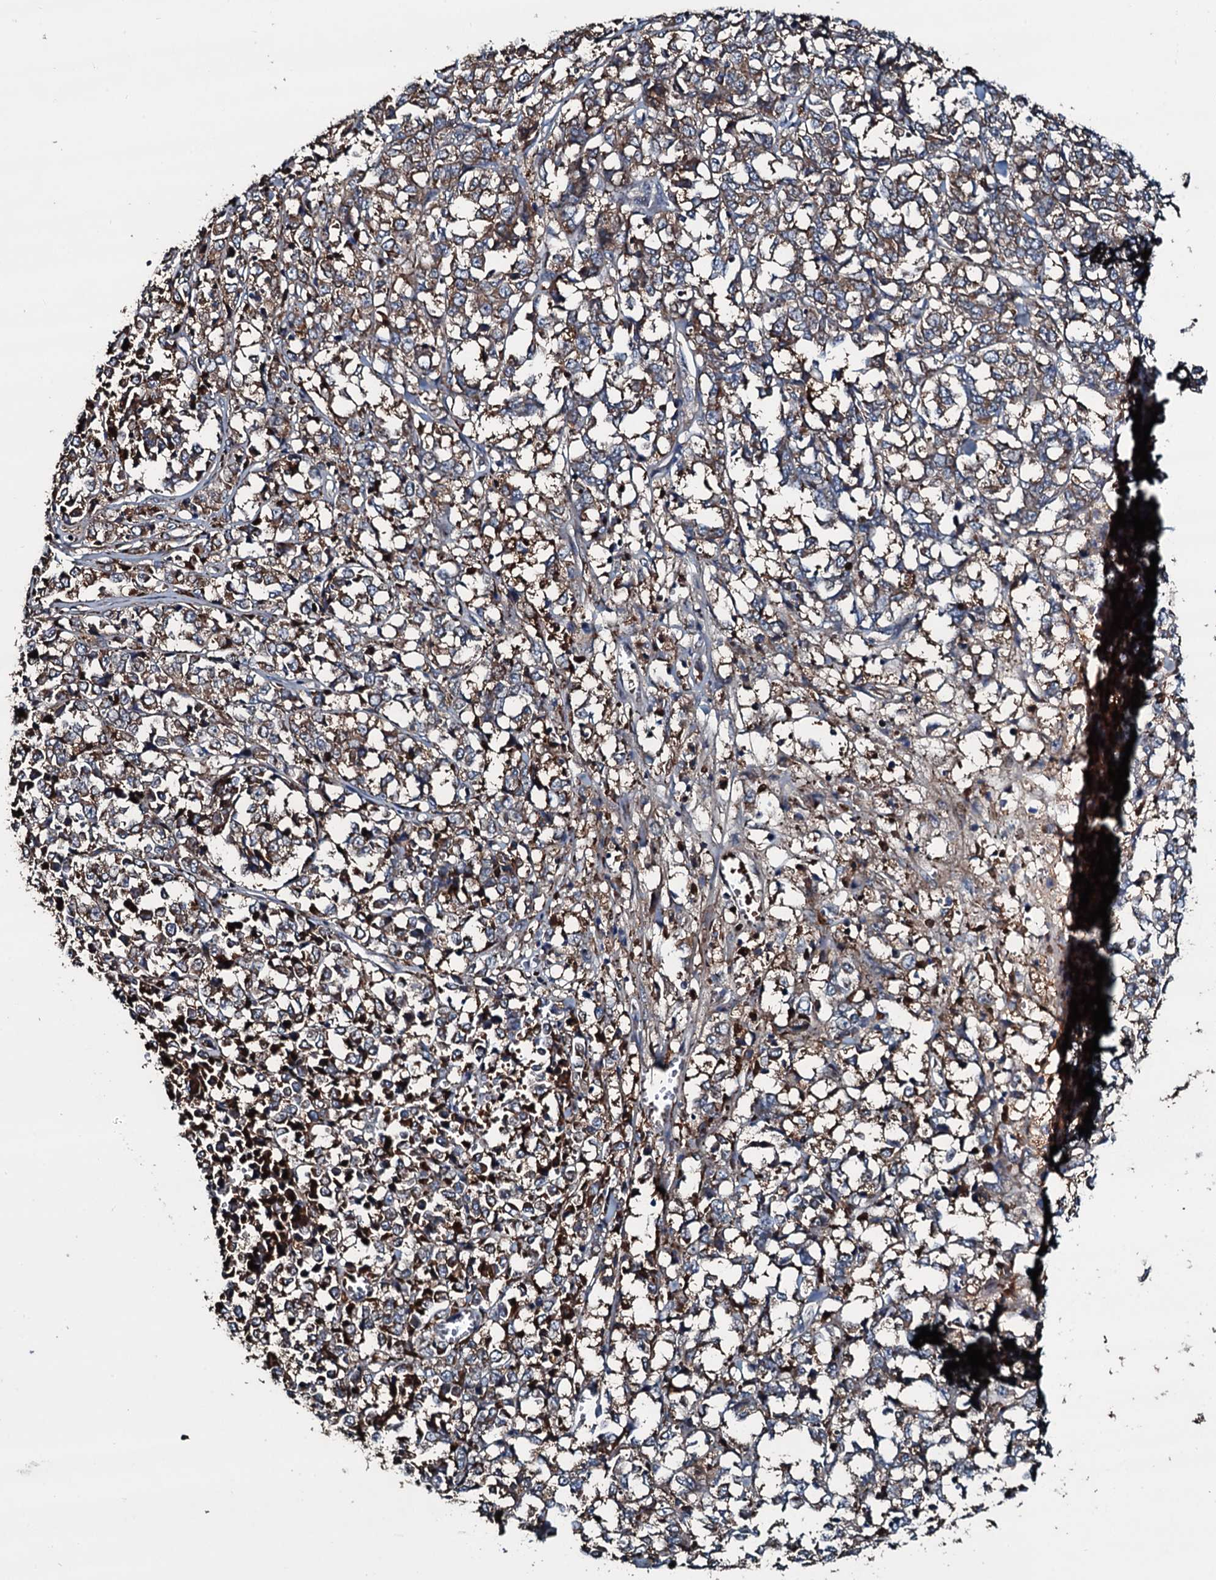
{"staining": {"intensity": "moderate", "quantity": ">75%", "location": "cytoplasmic/membranous"}, "tissue": "melanoma", "cell_type": "Tumor cells", "image_type": "cancer", "snomed": [{"axis": "morphology", "description": "Malignant melanoma, NOS"}, {"axis": "topography", "description": "Skin"}], "caption": "Moderate cytoplasmic/membranous protein expression is present in about >75% of tumor cells in melanoma.", "gene": "AARS1", "patient": {"sex": "female", "age": 72}}